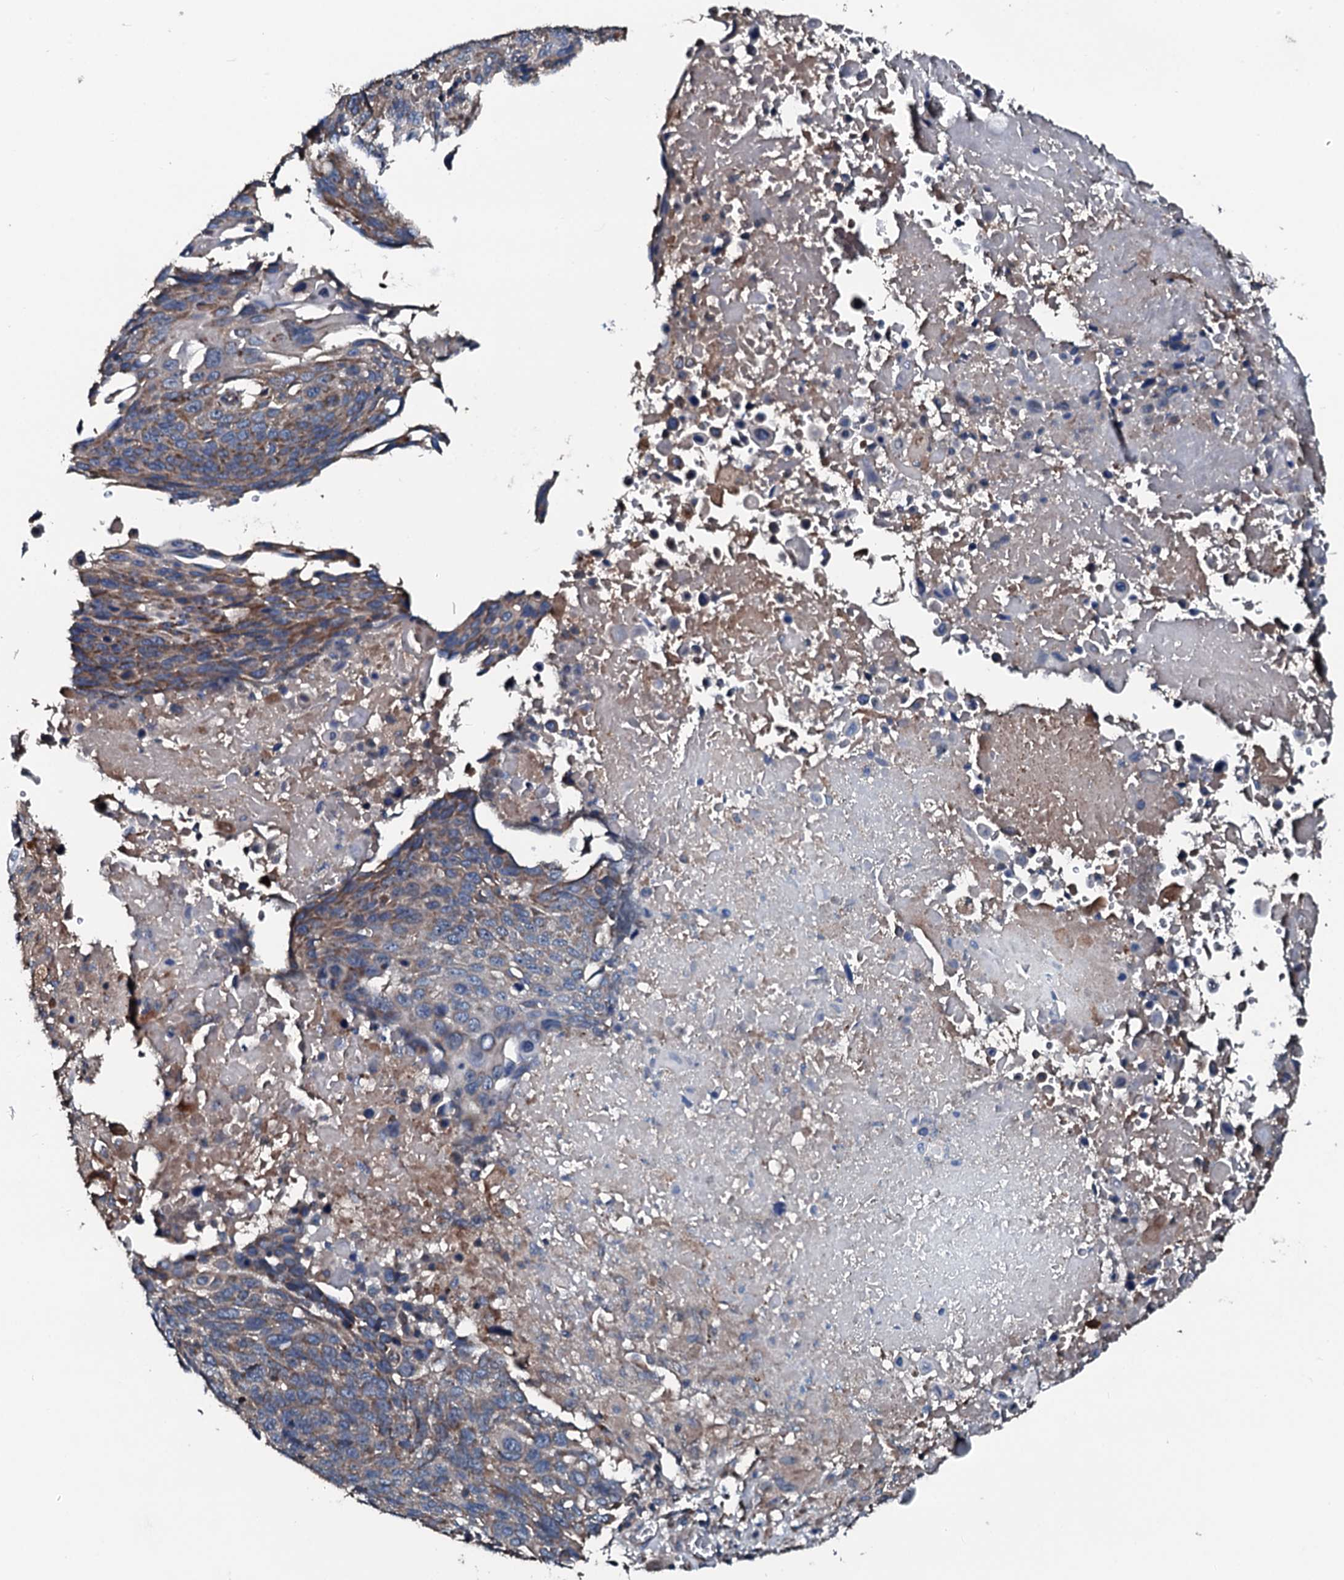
{"staining": {"intensity": "moderate", "quantity": "<25%", "location": "cytoplasmic/membranous"}, "tissue": "lung cancer", "cell_type": "Tumor cells", "image_type": "cancer", "snomed": [{"axis": "morphology", "description": "Squamous cell carcinoma, NOS"}, {"axis": "topography", "description": "Lung"}], "caption": "Lung squamous cell carcinoma tissue reveals moderate cytoplasmic/membranous expression in approximately <25% of tumor cells, visualized by immunohistochemistry. (Stains: DAB (3,3'-diaminobenzidine) in brown, nuclei in blue, Microscopy: brightfield microscopy at high magnification).", "gene": "ACSS3", "patient": {"sex": "male", "age": 66}}